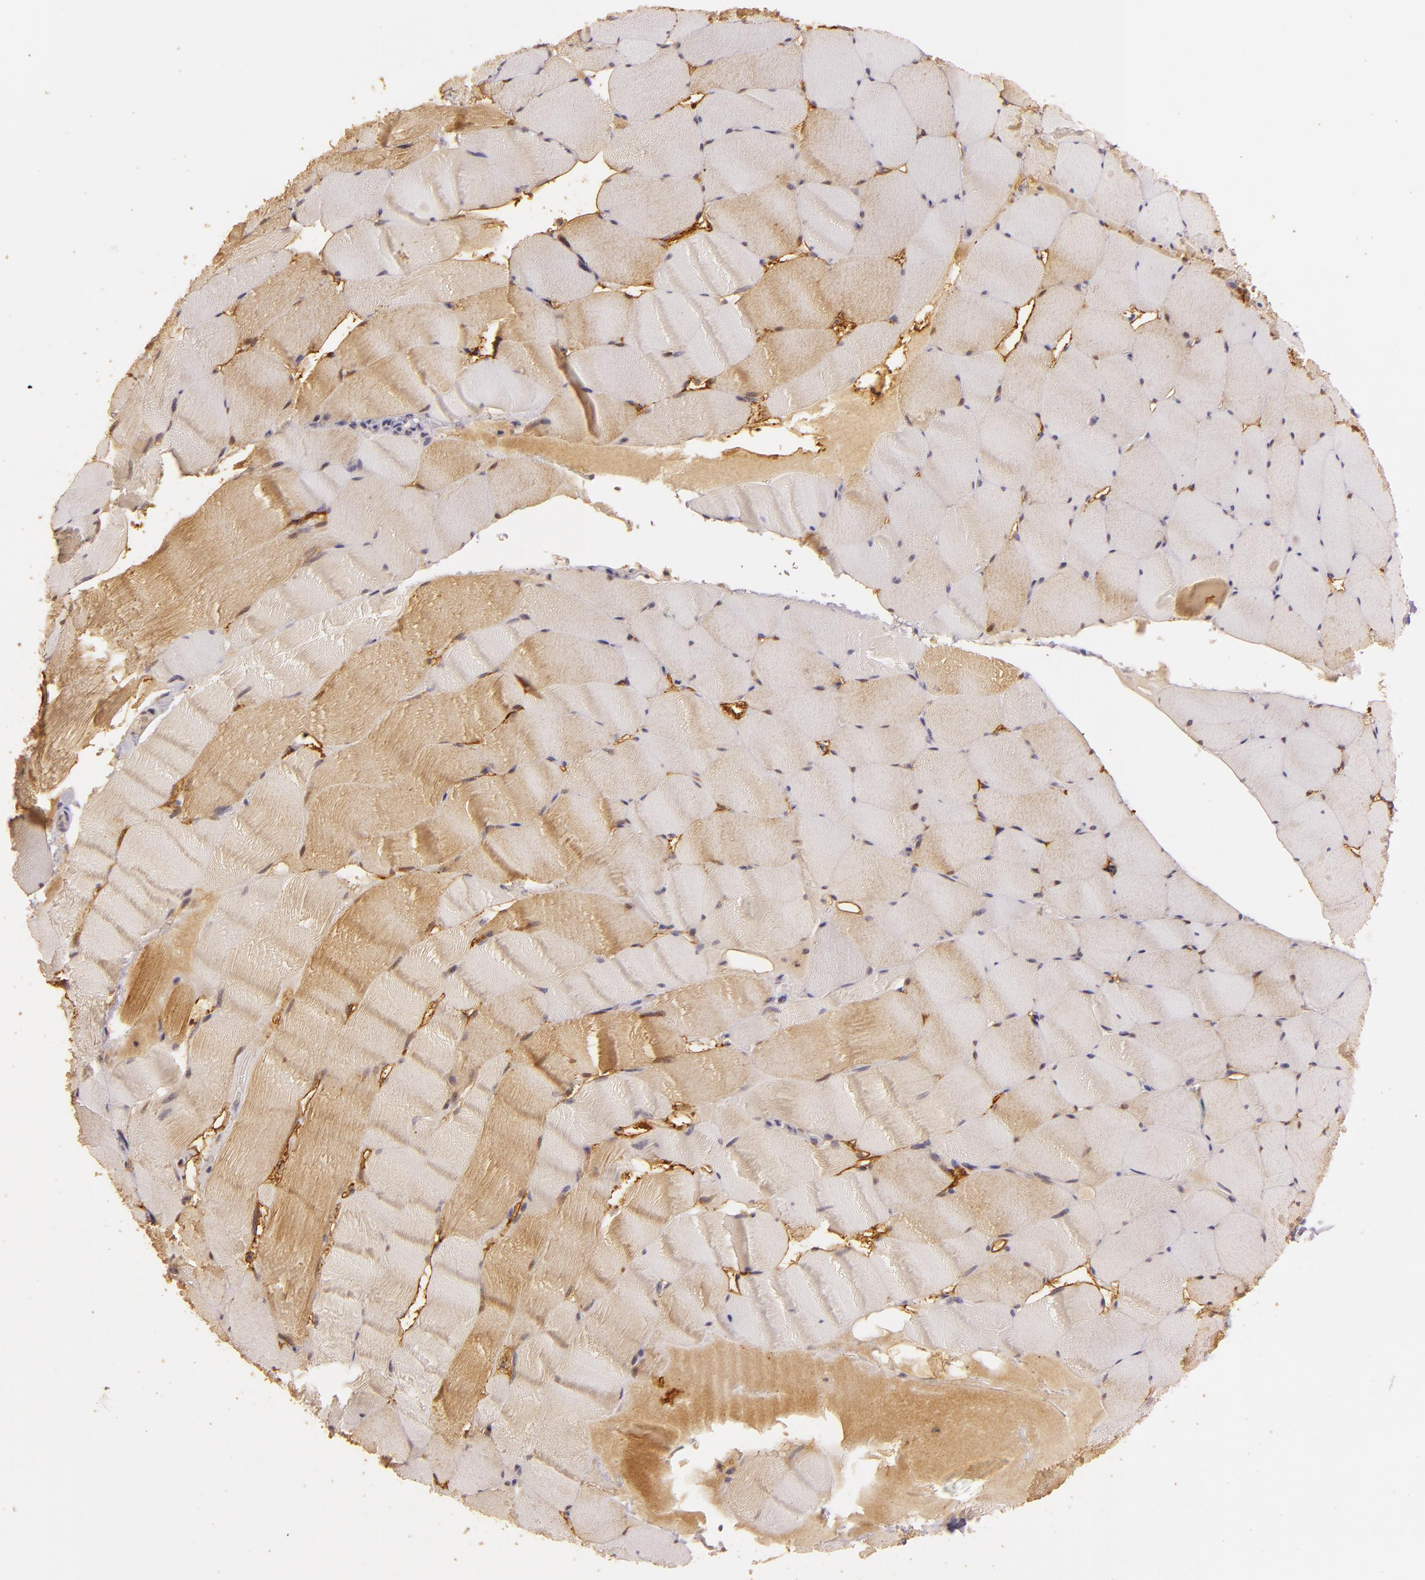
{"staining": {"intensity": "moderate", "quantity": "25%-75%", "location": "cytoplasmic/membranous"}, "tissue": "skeletal muscle", "cell_type": "Myocytes", "image_type": "normal", "snomed": [{"axis": "morphology", "description": "Normal tissue, NOS"}, {"axis": "topography", "description": "Skeletal muscle"}], "caption": "Benign skeletal muscle shows moderate cytoplasmic/membranous expression in about 25%-75% of myocytes, visualized by immunohistochemistry.", "gene": "LGMN", "patient": {"sex": "male", "age": 62}}